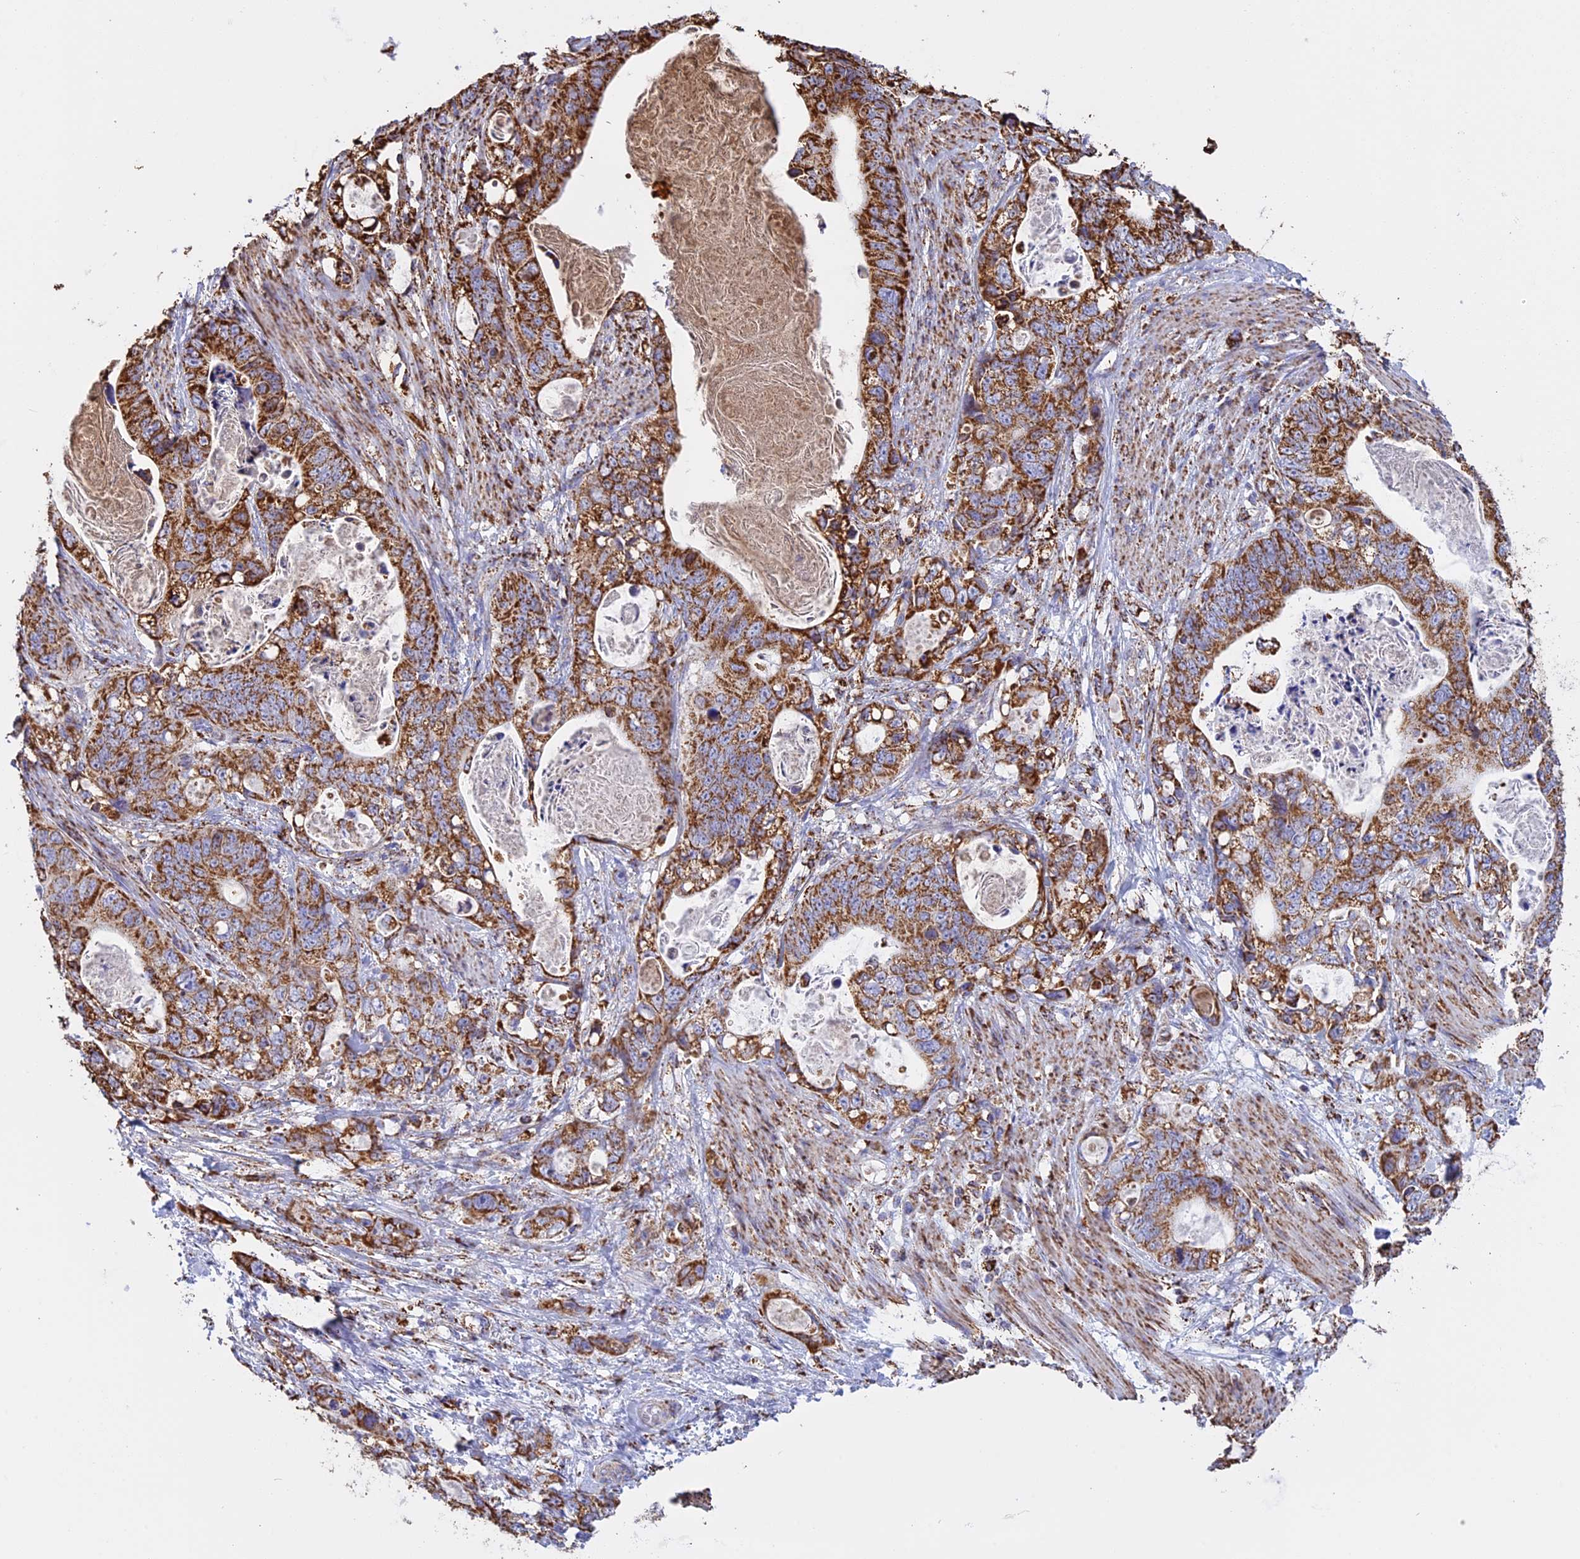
{"staining": {"intensity": "strong", "quantity": ">75%", "location": "cytoplasmic/membranous"}, "tissue": "stomach cancer", "cell_type": "Tumor cells", "image_type": "cancer", "snomed": [{"axis": "morphology", "description": "Normal tissue, NOS"}, {"axis": "morphology", "description": "Adenocarcinoma, NOS"}, {"axis": "topography", "description": "Stomach"}], "caption": "There is high levels of strong cytoplasmic/membranous positivity in tumor cells of stomach adenocarcinoma, as demonstrated by immunohistochemical staining (brown color).", "gene": "KCNG1", "patient": {"sex": "female", "age": 89}}